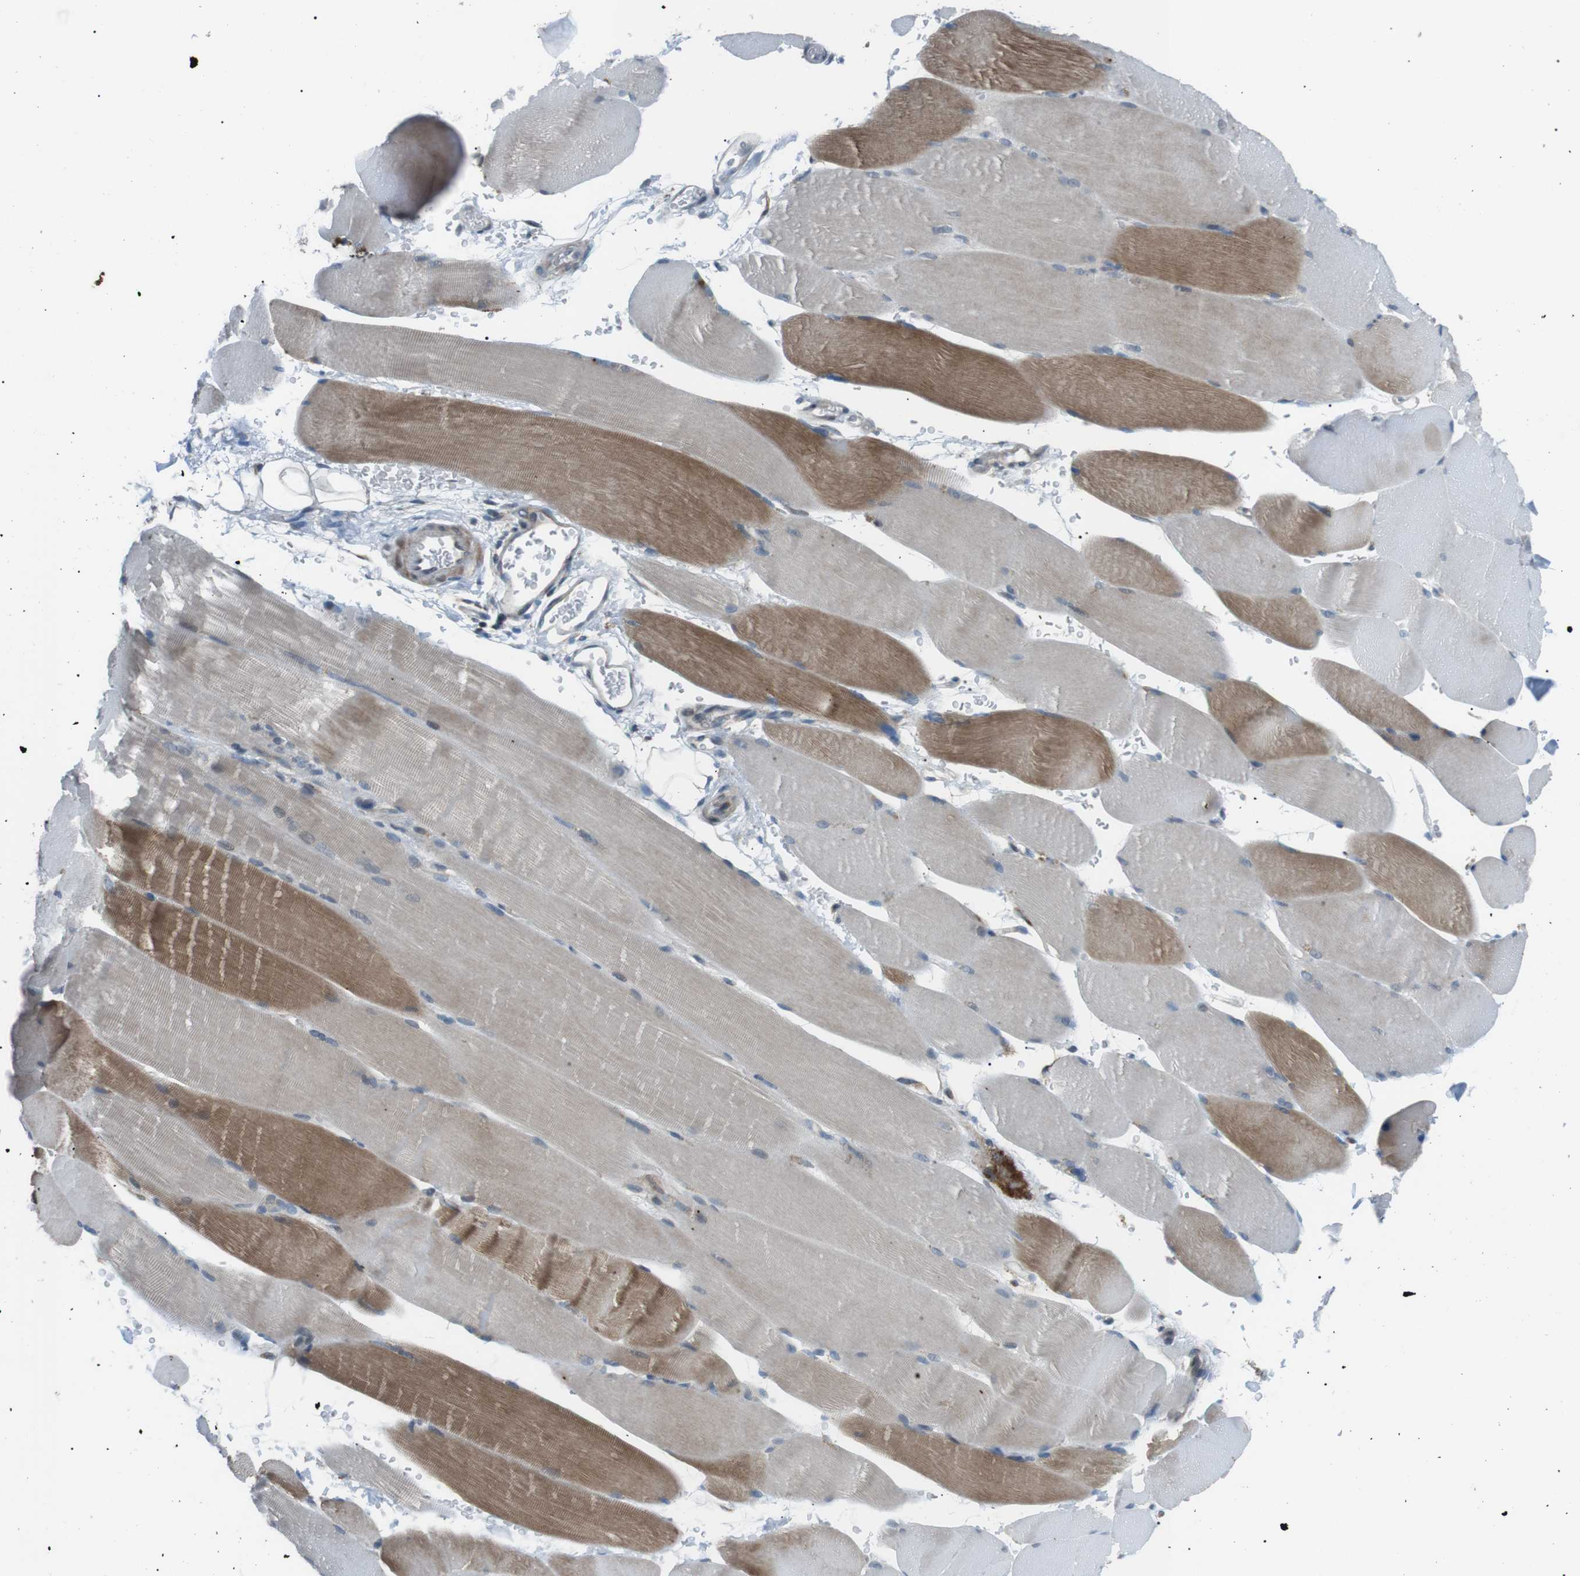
{"staining": {"intensity": "moderate", "quantity": "25%-75%", "location": "cytoplasmic/membranous"}, "tissue": "skeletal muscle", "cell_type": "Myocytes", "image_type": "normal", "snomed": [{"axis": "morphology", "description": "Normal tissue, NOS"}, {"axis": "topography", "description": "Skin"}, {"axis": "topography", "description": "Skeletal muscle"}], "caption": "Immunohistochemistry of unremarkable human skeletal muscle demonstrates medium levels of moderate cytoplasmic/membranous staining in approximately 25%-75% of myocytes.", "gene": "ARID5B", "patient": {"sex": "male", "age": 83}}